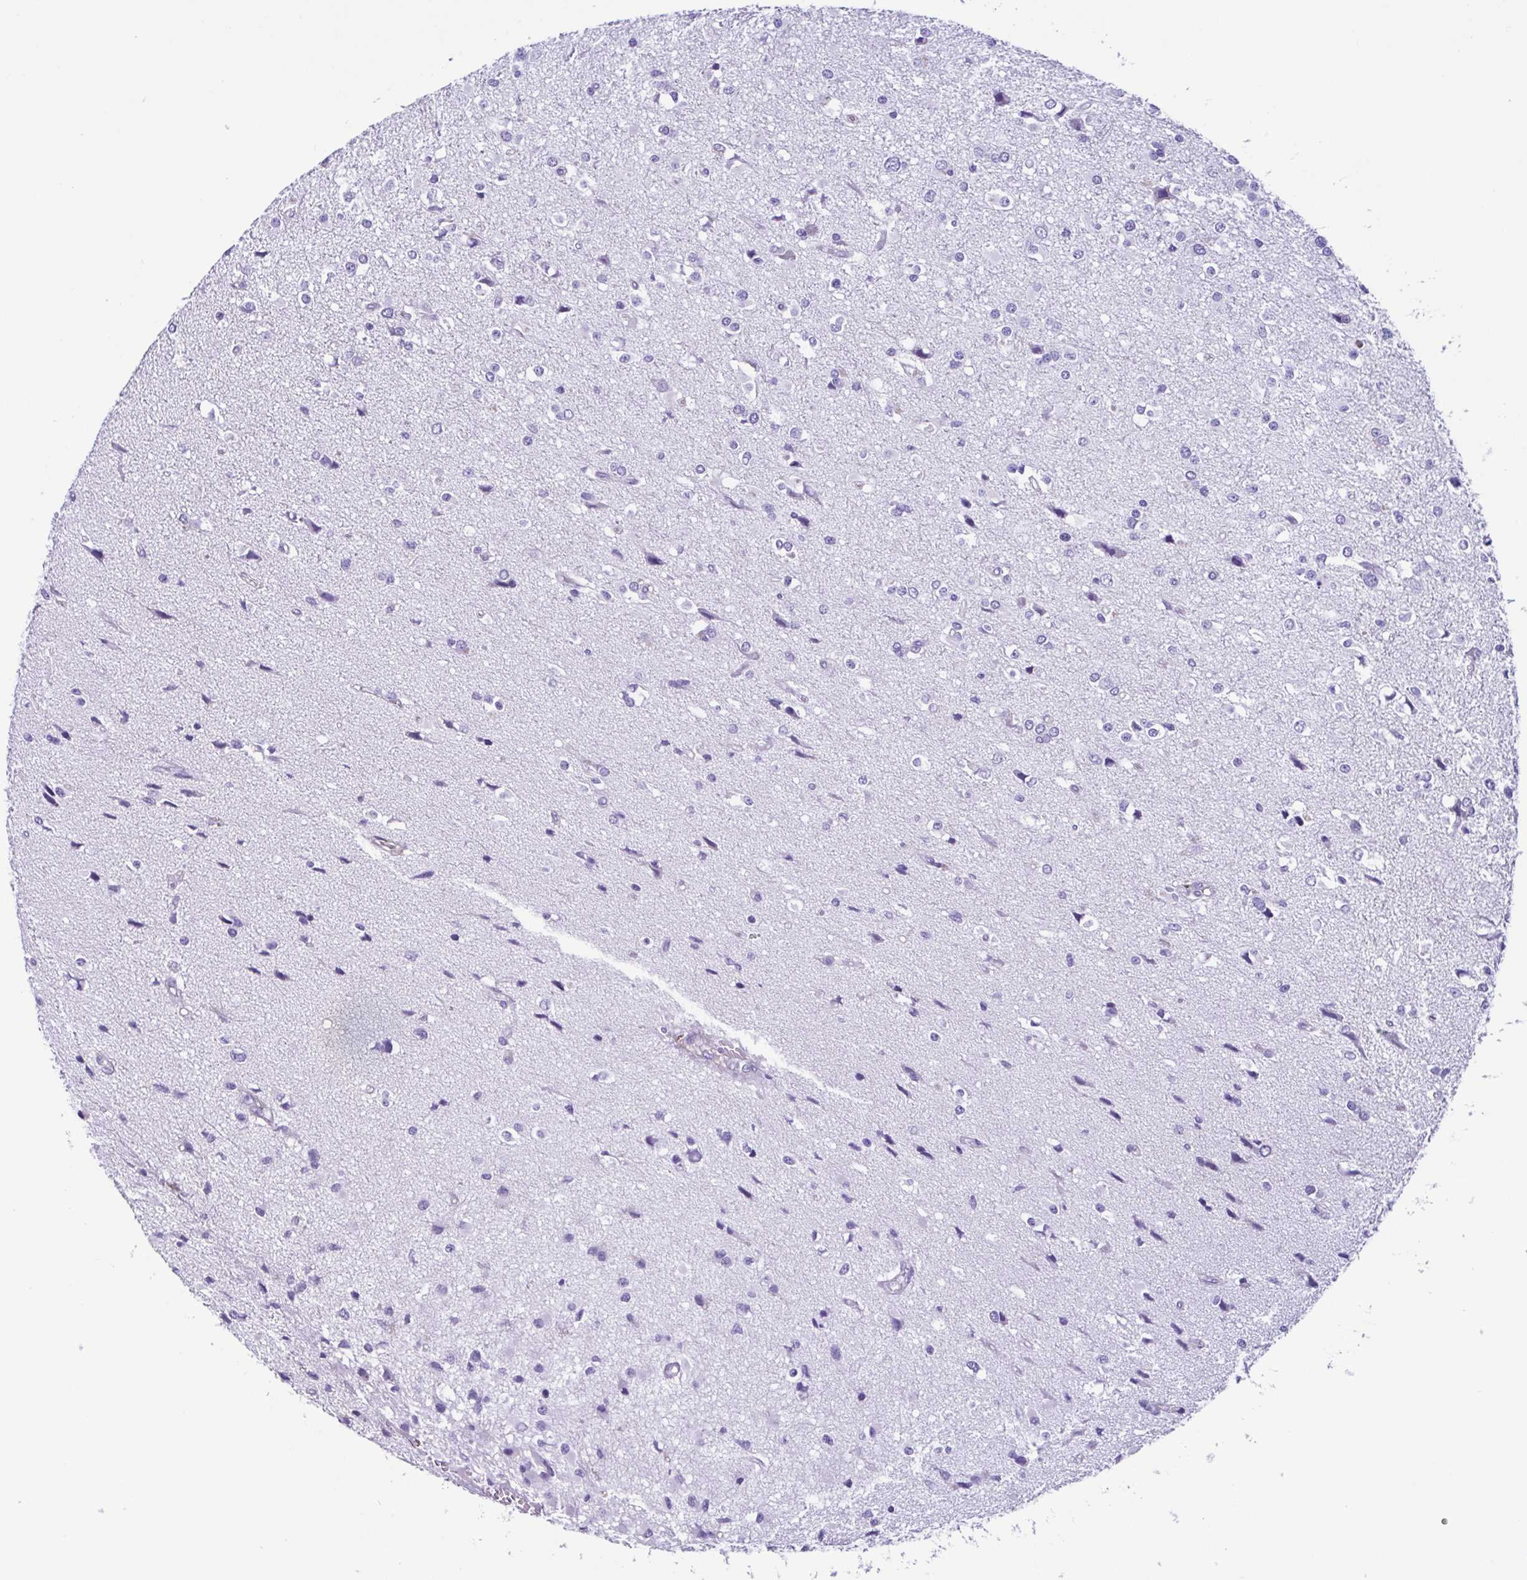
{"staining": {"intensity": "negative", "quantity": "none", "location": "none"}, "tissue": "glioma", "cell_type": "Tumor cells", "image_type": "cancer", "snomed": [{"axis": "morphology", "description": "Glioma, malignant, High grade"}, {"axis": "topography", "description": "Brain"}], "caption": "Image shows no significant protein staining in tumor cells of glioma.", "gene": "CYP11B1", "patient": {"sex": "male", "age": 54}}